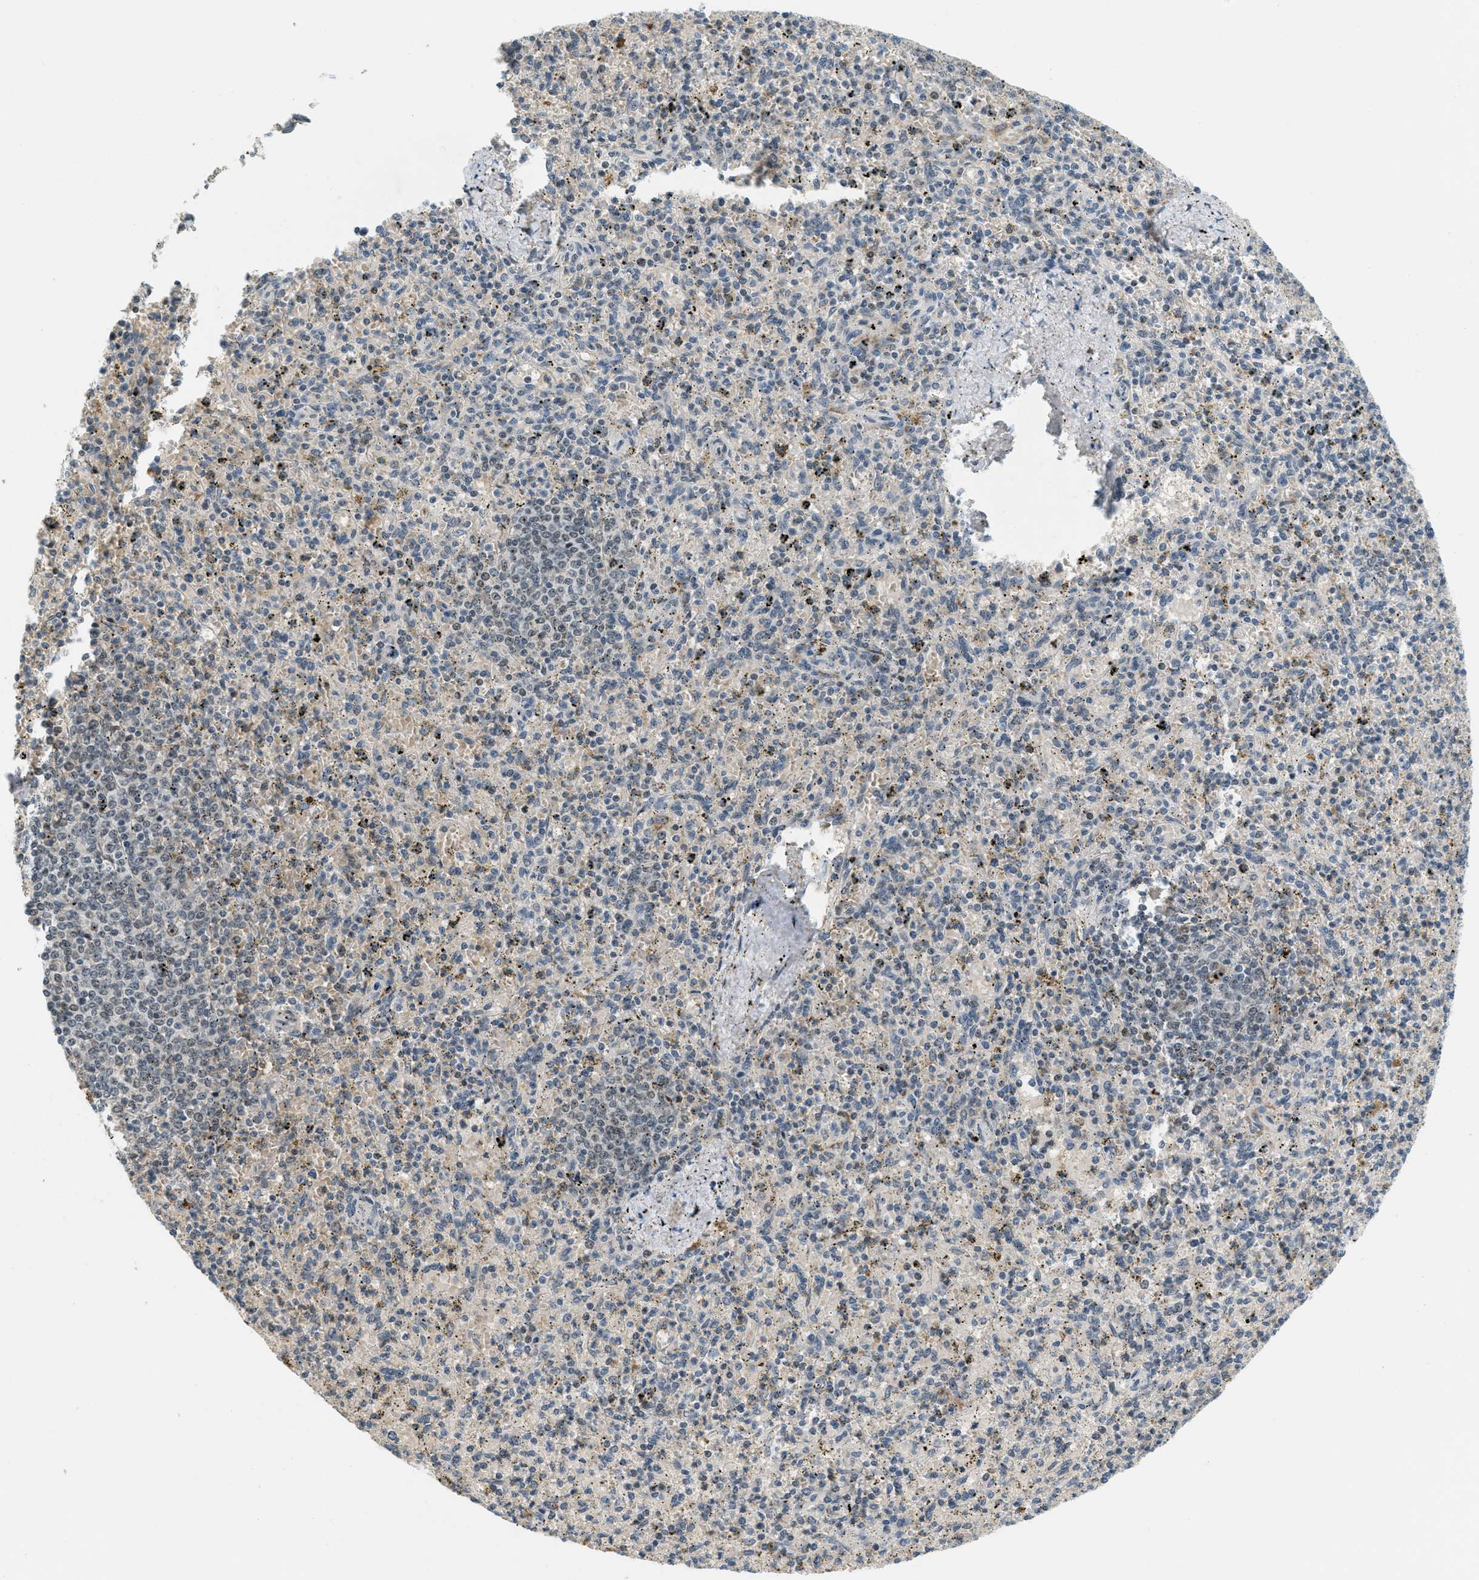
{"staining": {"intensity": "weak", "quantity": "<25%", "location": "nuclear"}, "tissue": "spleen", "cell_type": "Cells in red pulp", "image_type": "normal", "snomed": [{"axis": "morphology", "description": "Normal tissue, NOS"}, {"axis": "topography", "description": "Spleen"}], "caption": "Immunohistochemistry (IHC) of benign human spleen shows no expression in cells in red pulp. (DAB (3,3'-diaminobenzidine) immunohistochemistry visualized using brightfield microscopy, high magnification).", "gene": "DDX47", "patient": {"sex": "male", "age": 72}}